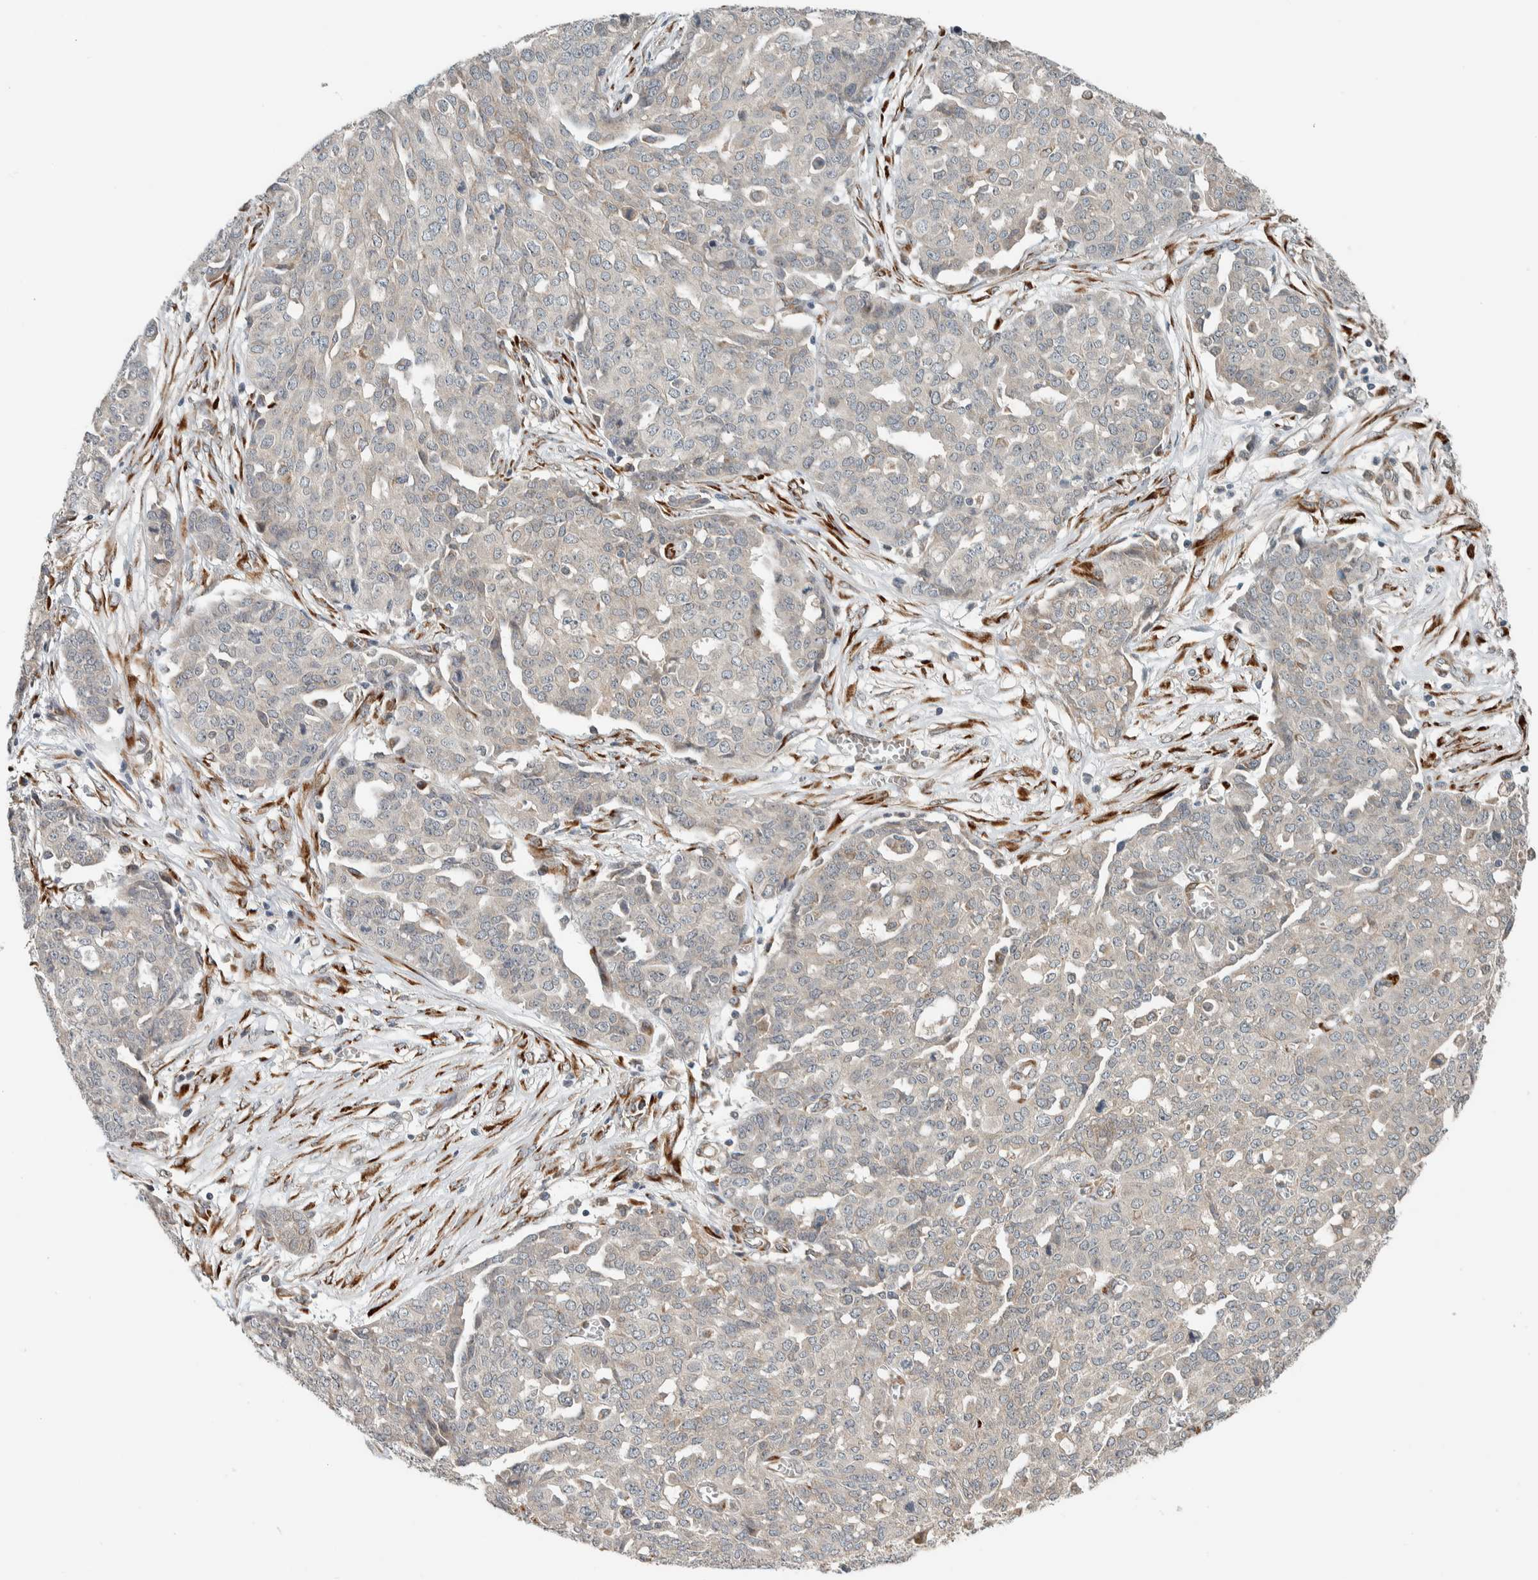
{"staining": {"intensity": "negative", "quantity": "none", "location": "none"}, "tissue": "ovarian cancer", "cell_type": "Tumor cells", "image_type": "cancer", "snomed": [{"axis": "morphology", "description": "Cystadenocarcinoma, serous, NOS"}, {"axis": "topography", "description": "Soft tissue"}, {"axis": "topography", "description": "Ovary"}], "caption": "An IHC image of ovarian serous cystadenocarcinoma is shown. There is no staining in tumor cells of ovarian serous cystadenocarcinoma.", "gene": "CTBP2", "patient": {"sex": "female", "age": 57}}